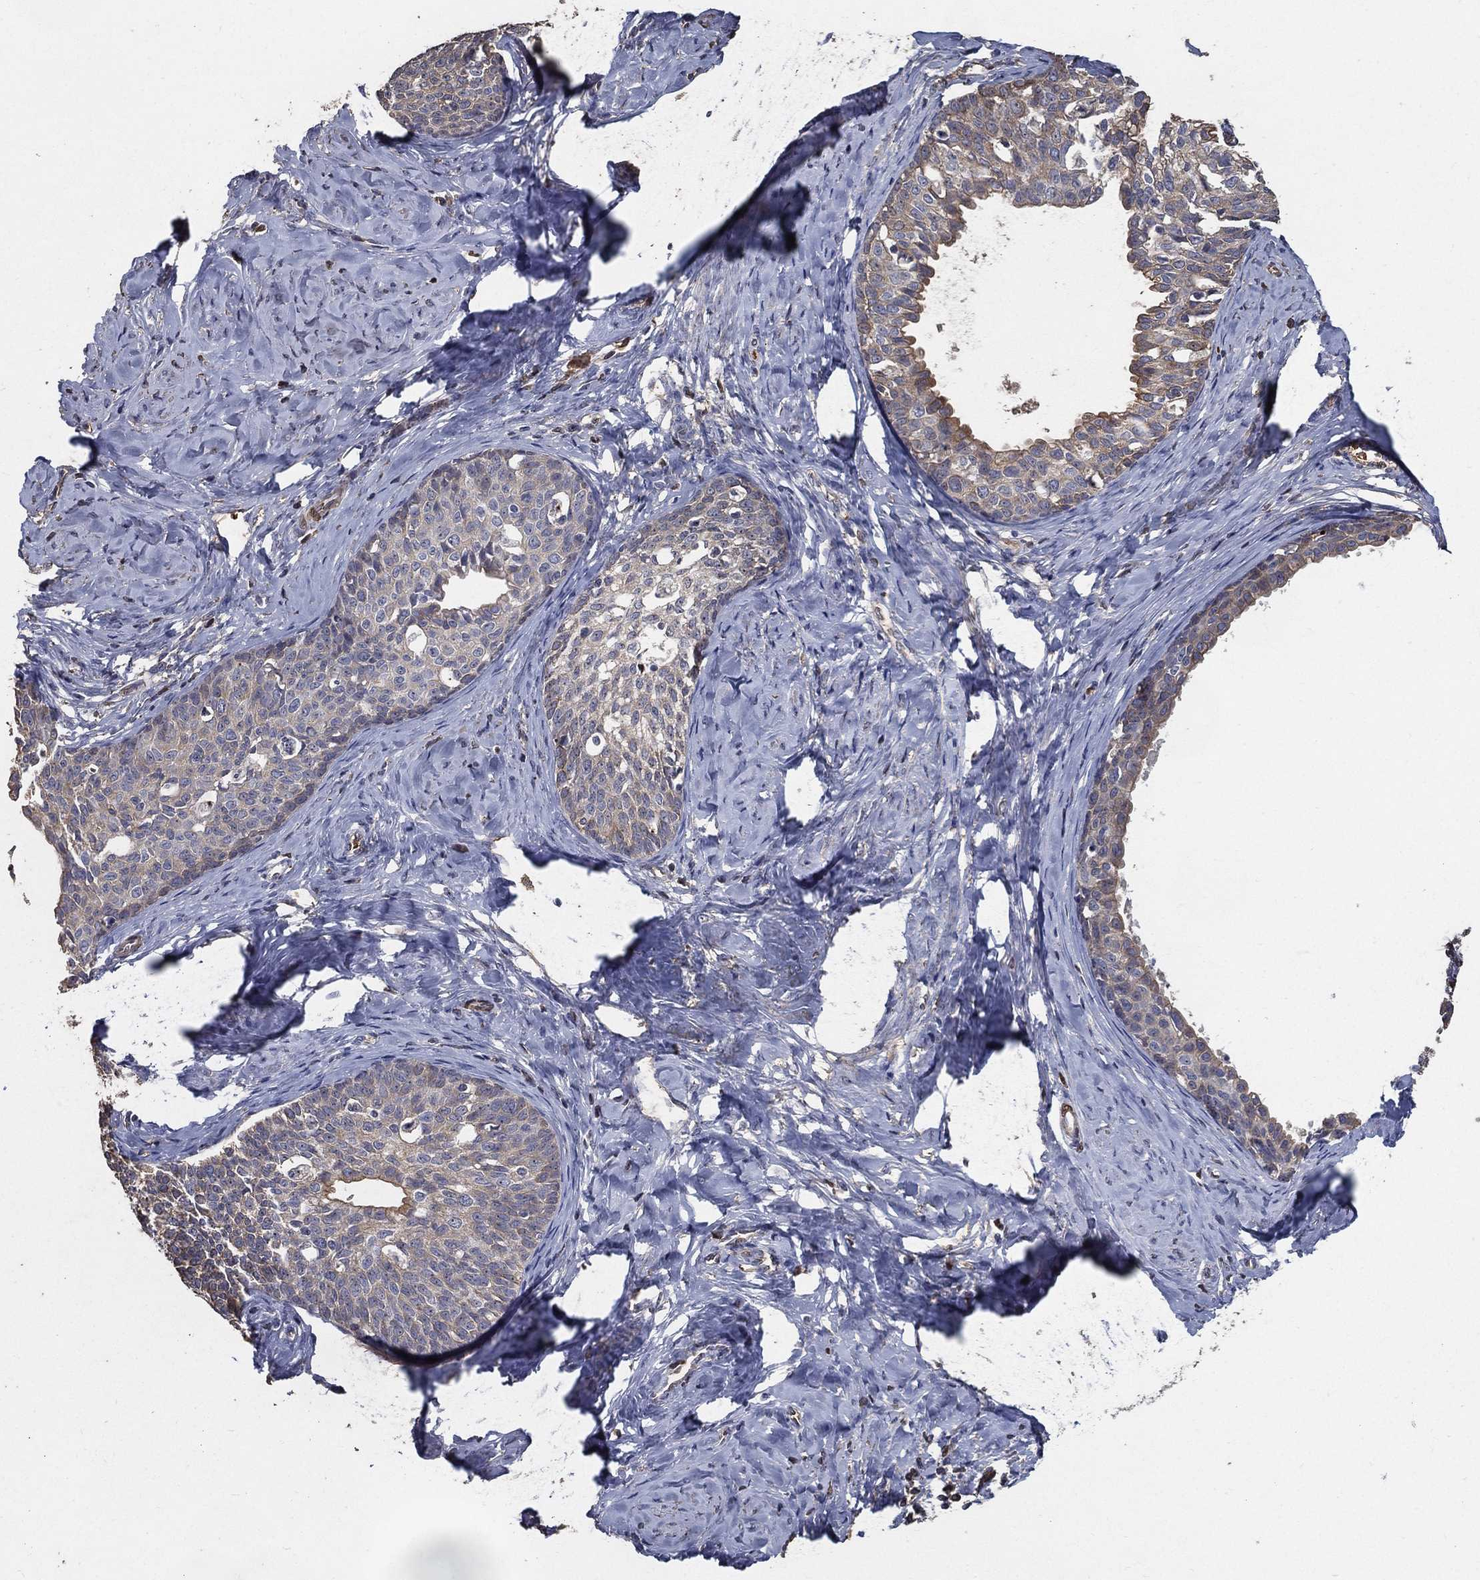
{"staining": {"intensity": "weak", "quantity": "<25%", "location": "cytoplasmic/membranous"}, "tissue": "cervical cancer", "cell_type": "Tumor cells", "image_type": "cancer", "snomed": [{"axis": "morphology", "description": "Squamous cell carcinoma, NOS"}, {"axis": "topography", "description": "Cervix"}], "caption": "Cervical squamous cell carcinoma was stained to show a protein in brown. There is no significant expression in tumor cells.", "gene": "EFNA1", "patient": {"sex": "female", "age": 51}}